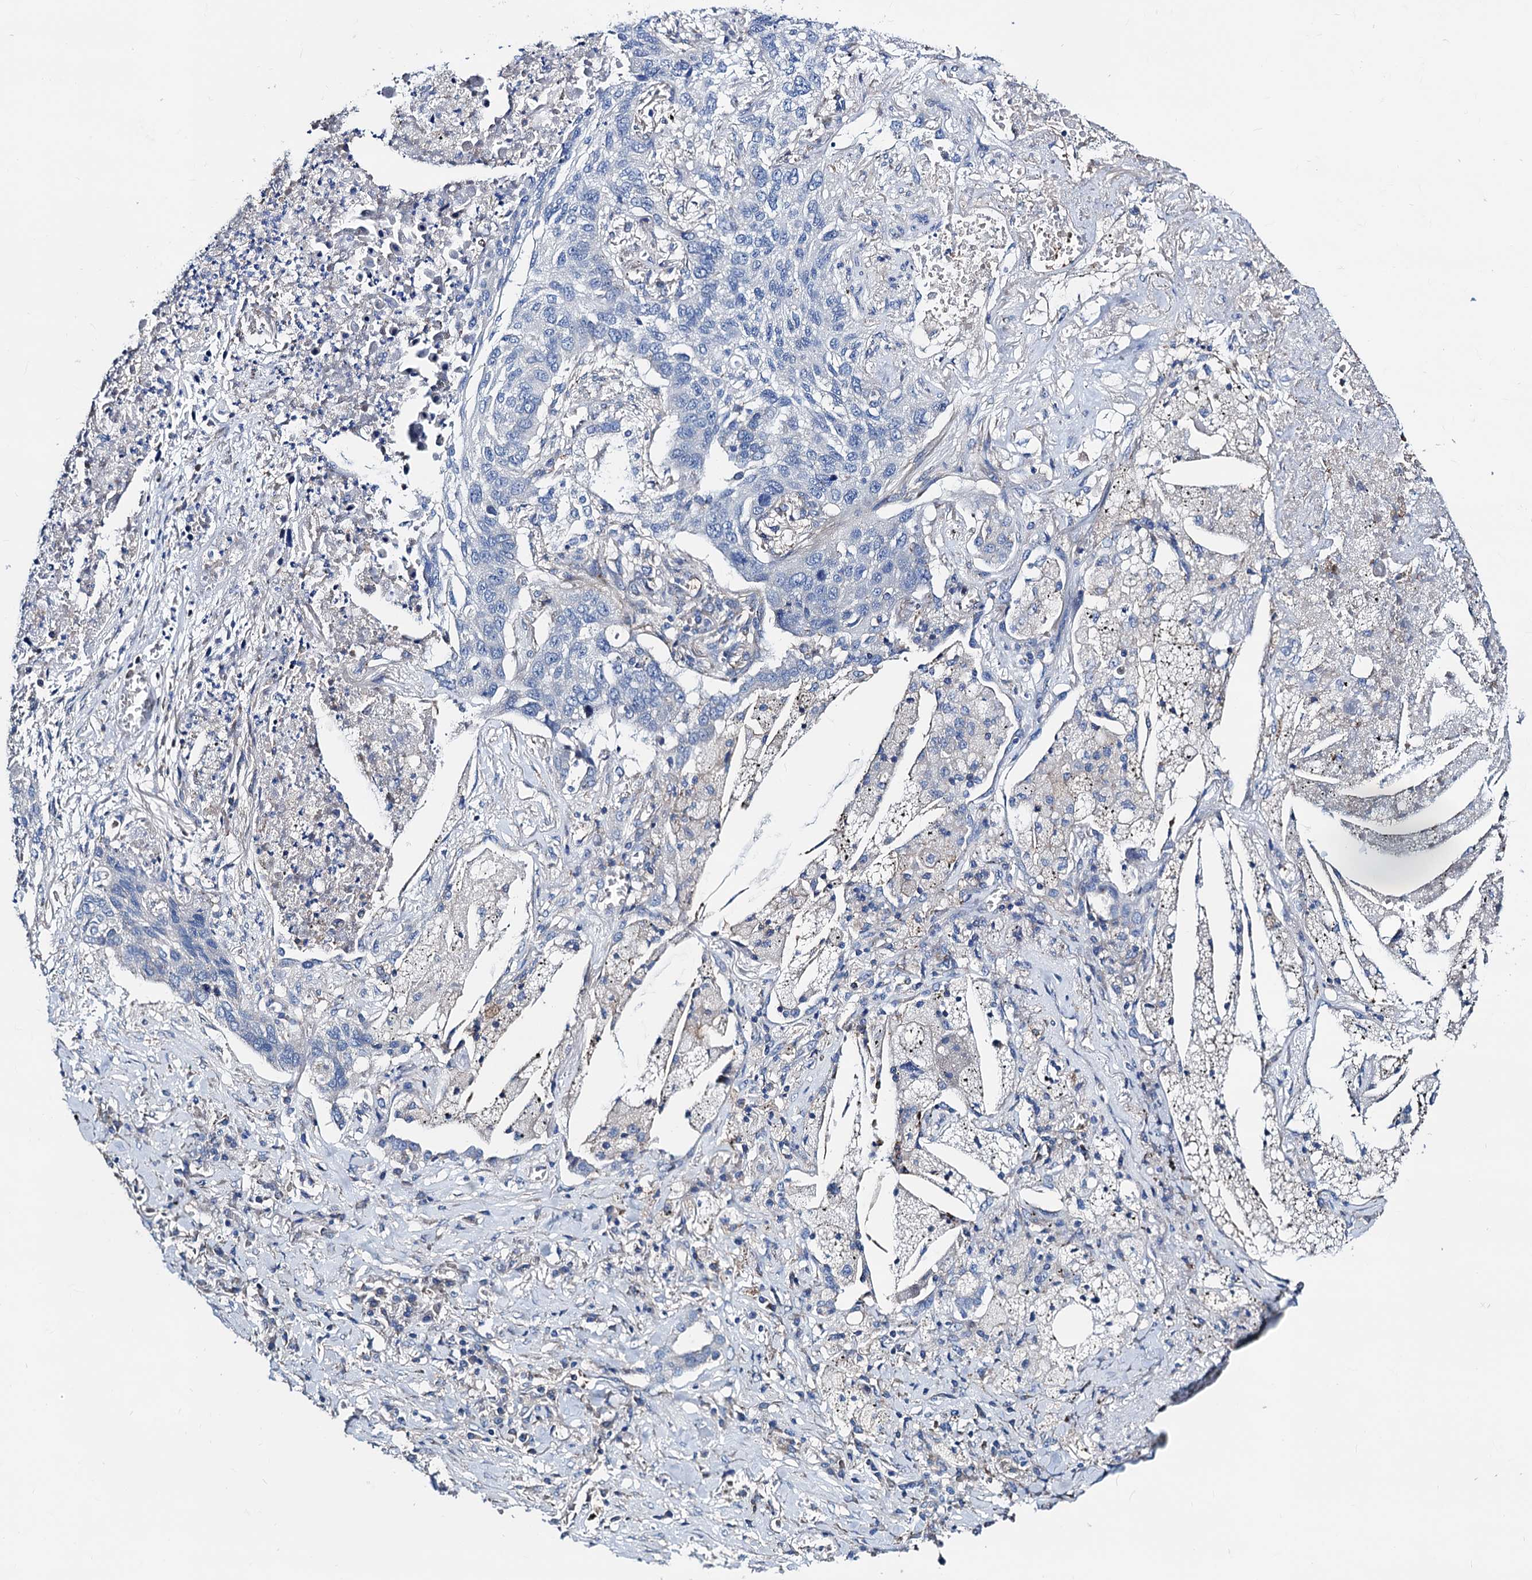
{"staining": {"intensity": "negative", "quantity": "none", "location": "none"}, "tissue": "lung cancer", "cell_type": "Tumor cells", "image_type": "cancer", "snomed": [{"axis": "morphology", "description": "Squamous cell carcinoma, NOS"}, {"axis": "topography", "description": "Lung"}], "caption": "Tumor cells are negative for protein expression in human lung squamous cell carcinoma.", "gene": "GCOM1", "patient": {"sex": "female", "age": 63}}